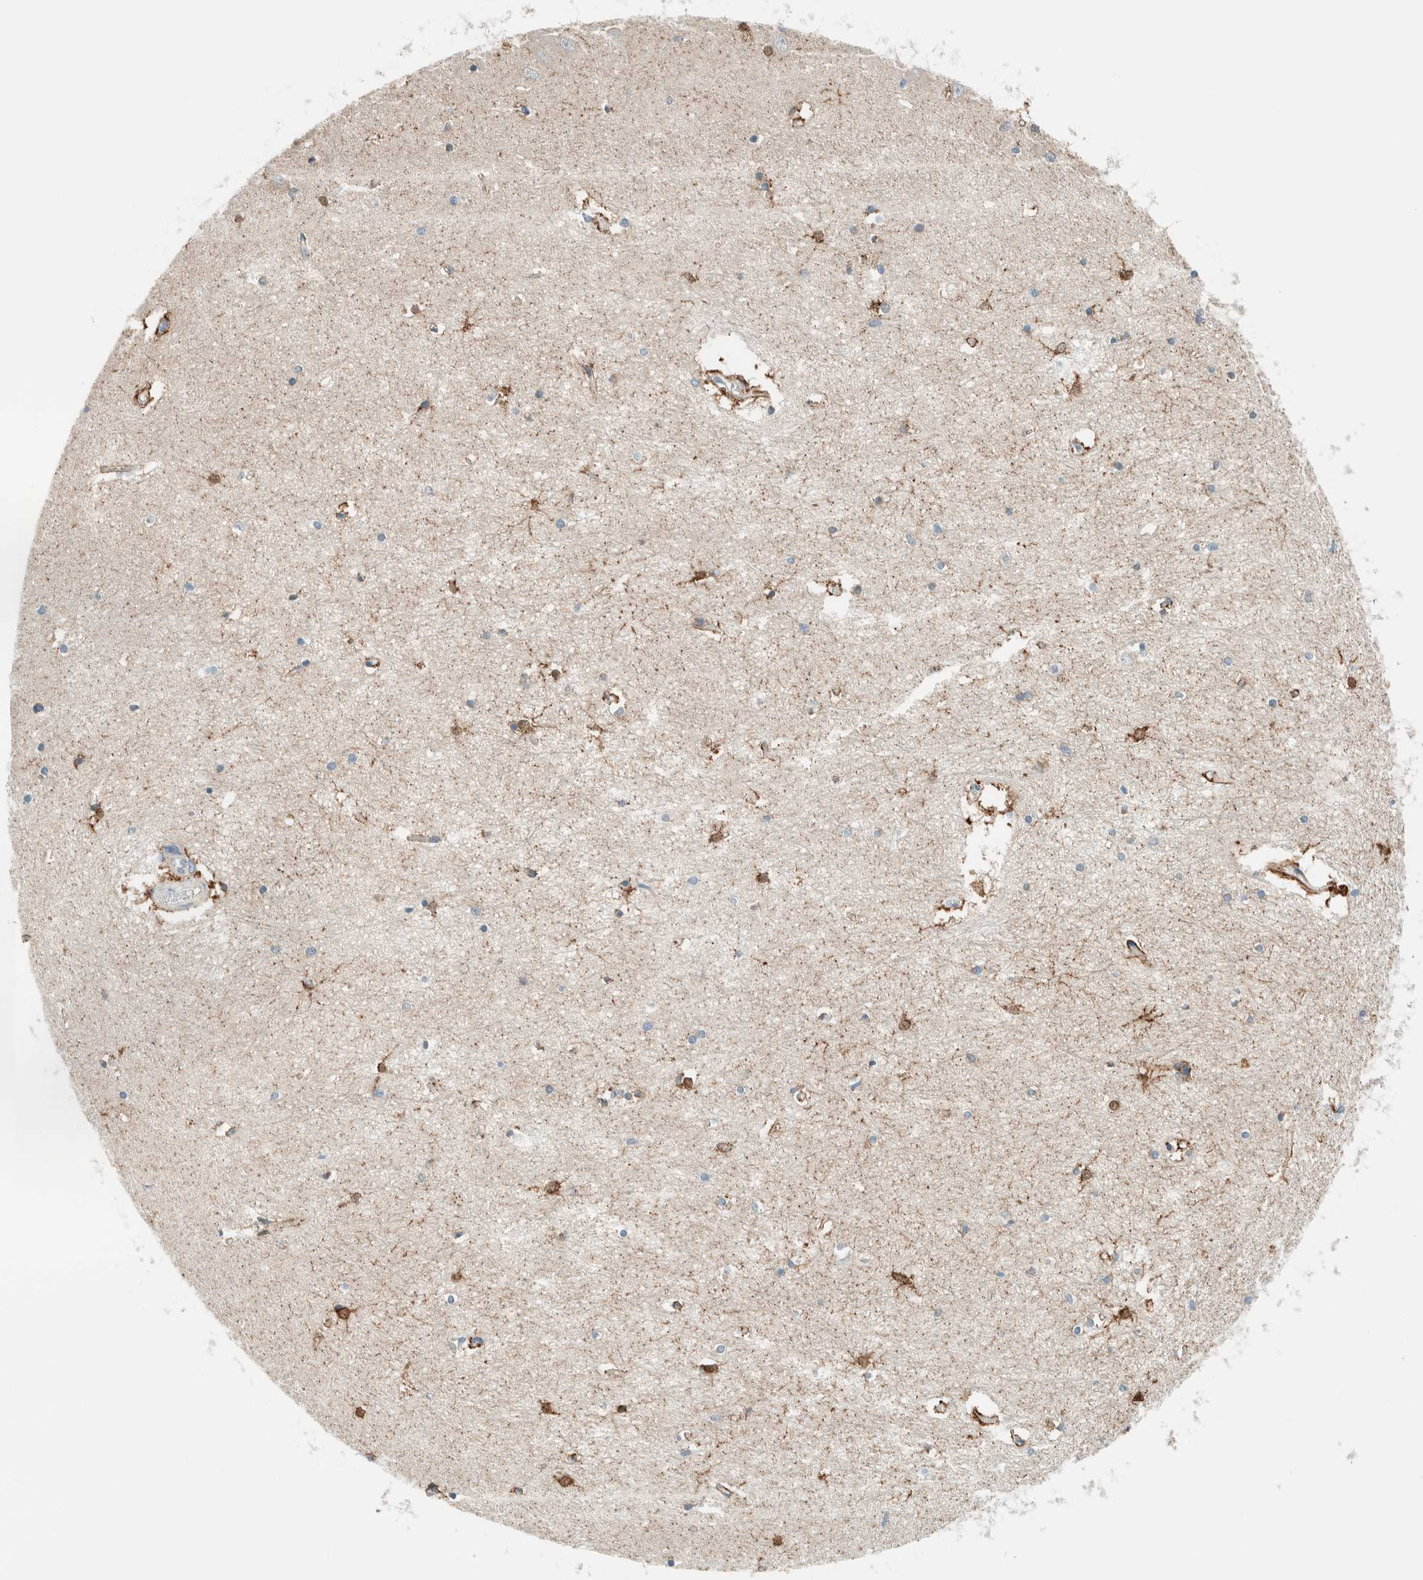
{"staining": {"intensity": "strong", "quantity": "25%-75%", "location": "cytoplasmic/membranous"}, "tissue": "hippocampus", "cell_type": "Glial cells", "image_type": "normal", "snomed": [{"axis": "morphology", "description": "Normal tissue, NOS"}, {"axis": "topography", "description": "Hippocampus"}], "caption": "Immunohistochemistry (DAB) staining of unremarkable hippocampus displays strong cytoplasmic/membranous protein staining in approximately 25%-75% of glial cells. The staining was performed using DAB to visualize the protein expression in brown, while the nuclei were stained in blue with hematoxylin (Magnification: 20x).", "gene": "ALDH7A1", "patient": {"sex": "male", "age": 70}}